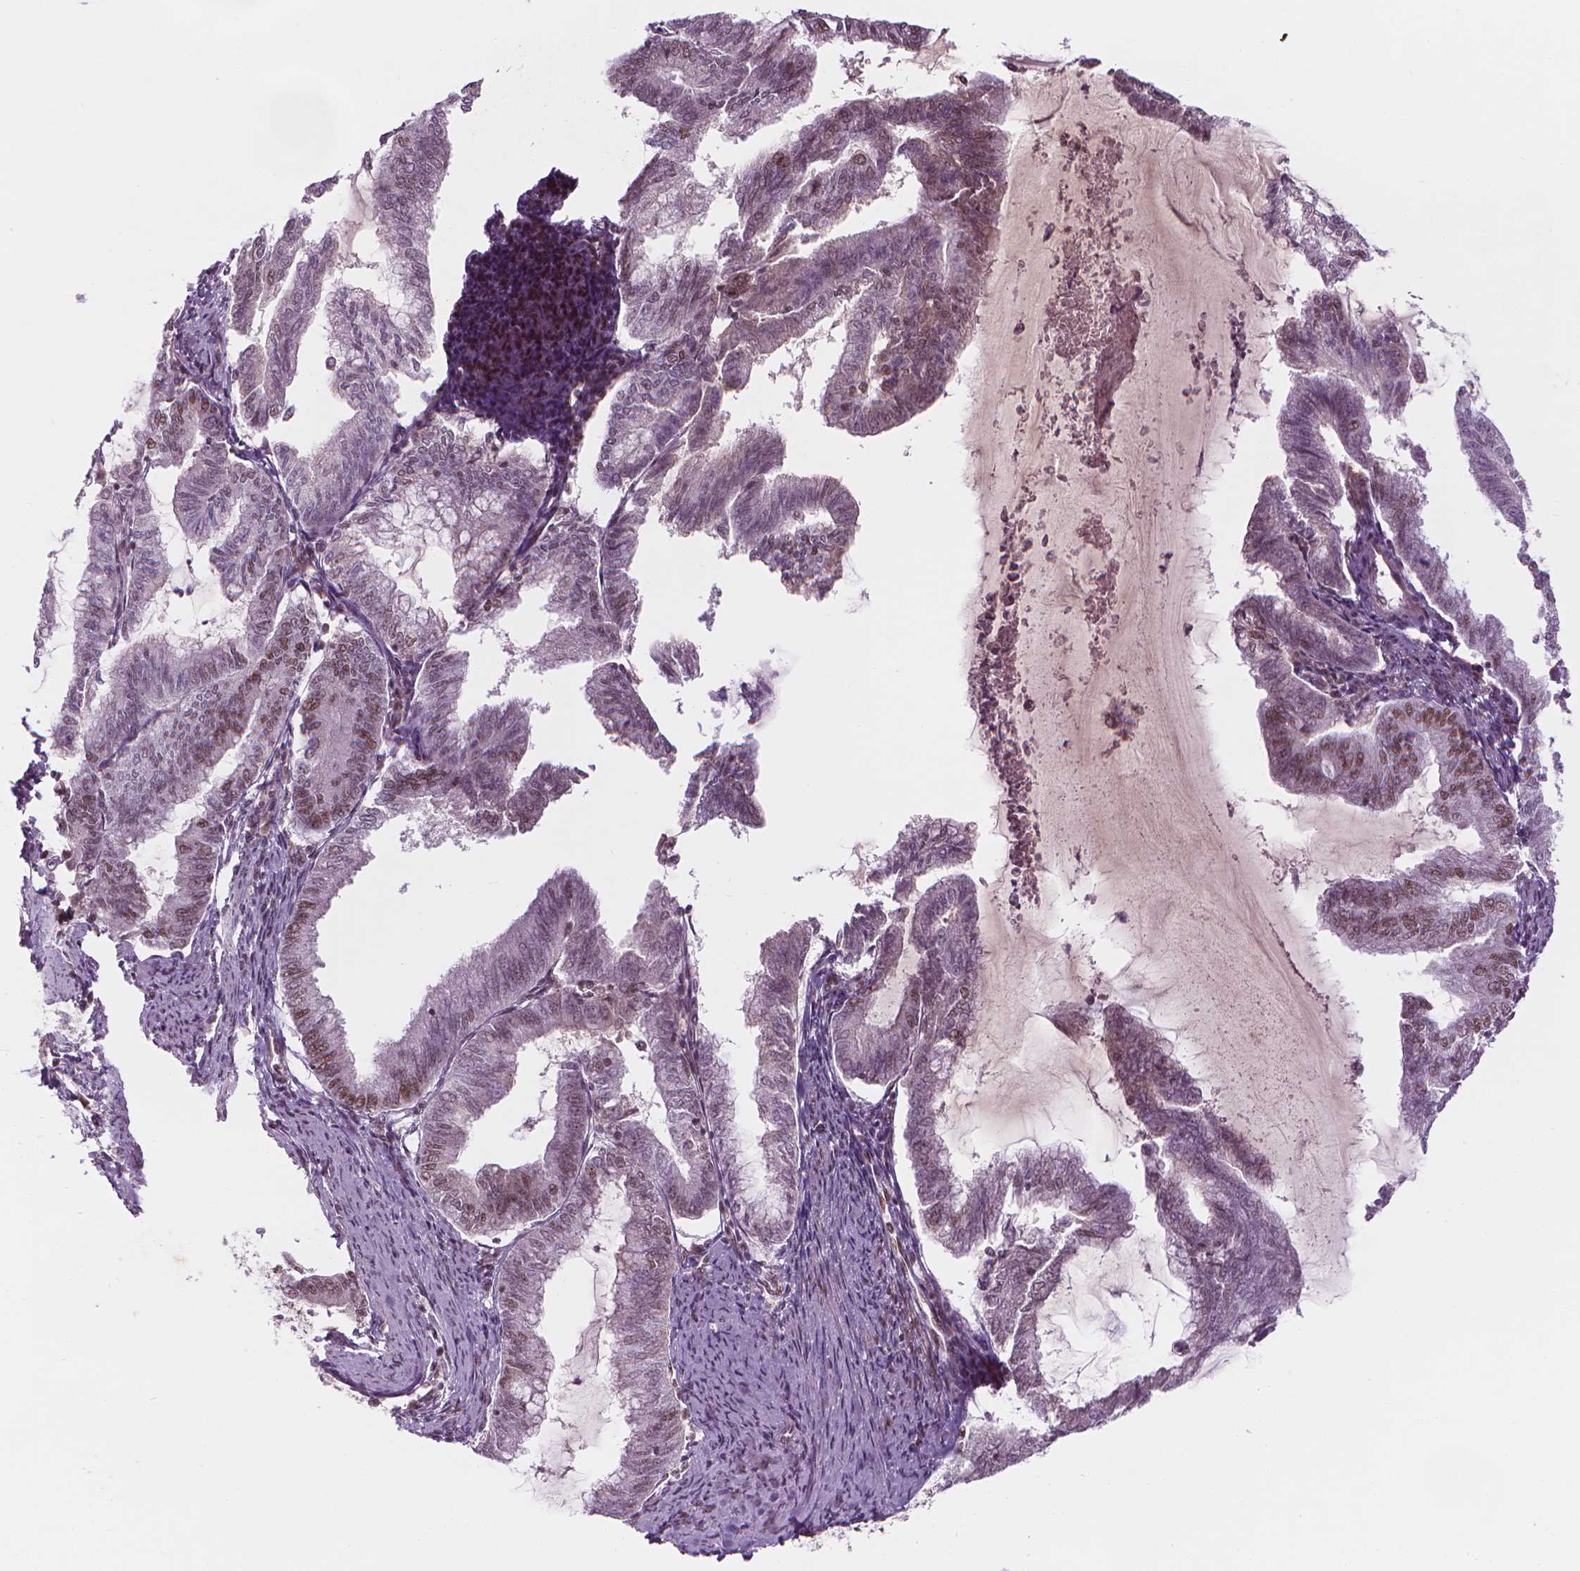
{"staining": {"intensity": "moderate", "quantity": "<25%", "location": "nuclear"}, "tissue": "endometrial cancer", "cell_type": "Tumor cells", "image_type": "cancer", "snomed": [{"axis": "morphology", "description": "Adenocarcinoma, NOS"}, {"axis": "topography", "description": "Endometrium"}], "caption": "Immunohistochemistry (IHC) photomicrograph of neoplastic tissue: human endometrial cancer stained using immunohistochemistry (IHC) demonstrates low levels of moderate protein expression localized specifically in the nuclear of tumor cells, appearing as a nuclear brown color.", "gene": "ELF2", "patient": {"sex": "female", "age": 79}}